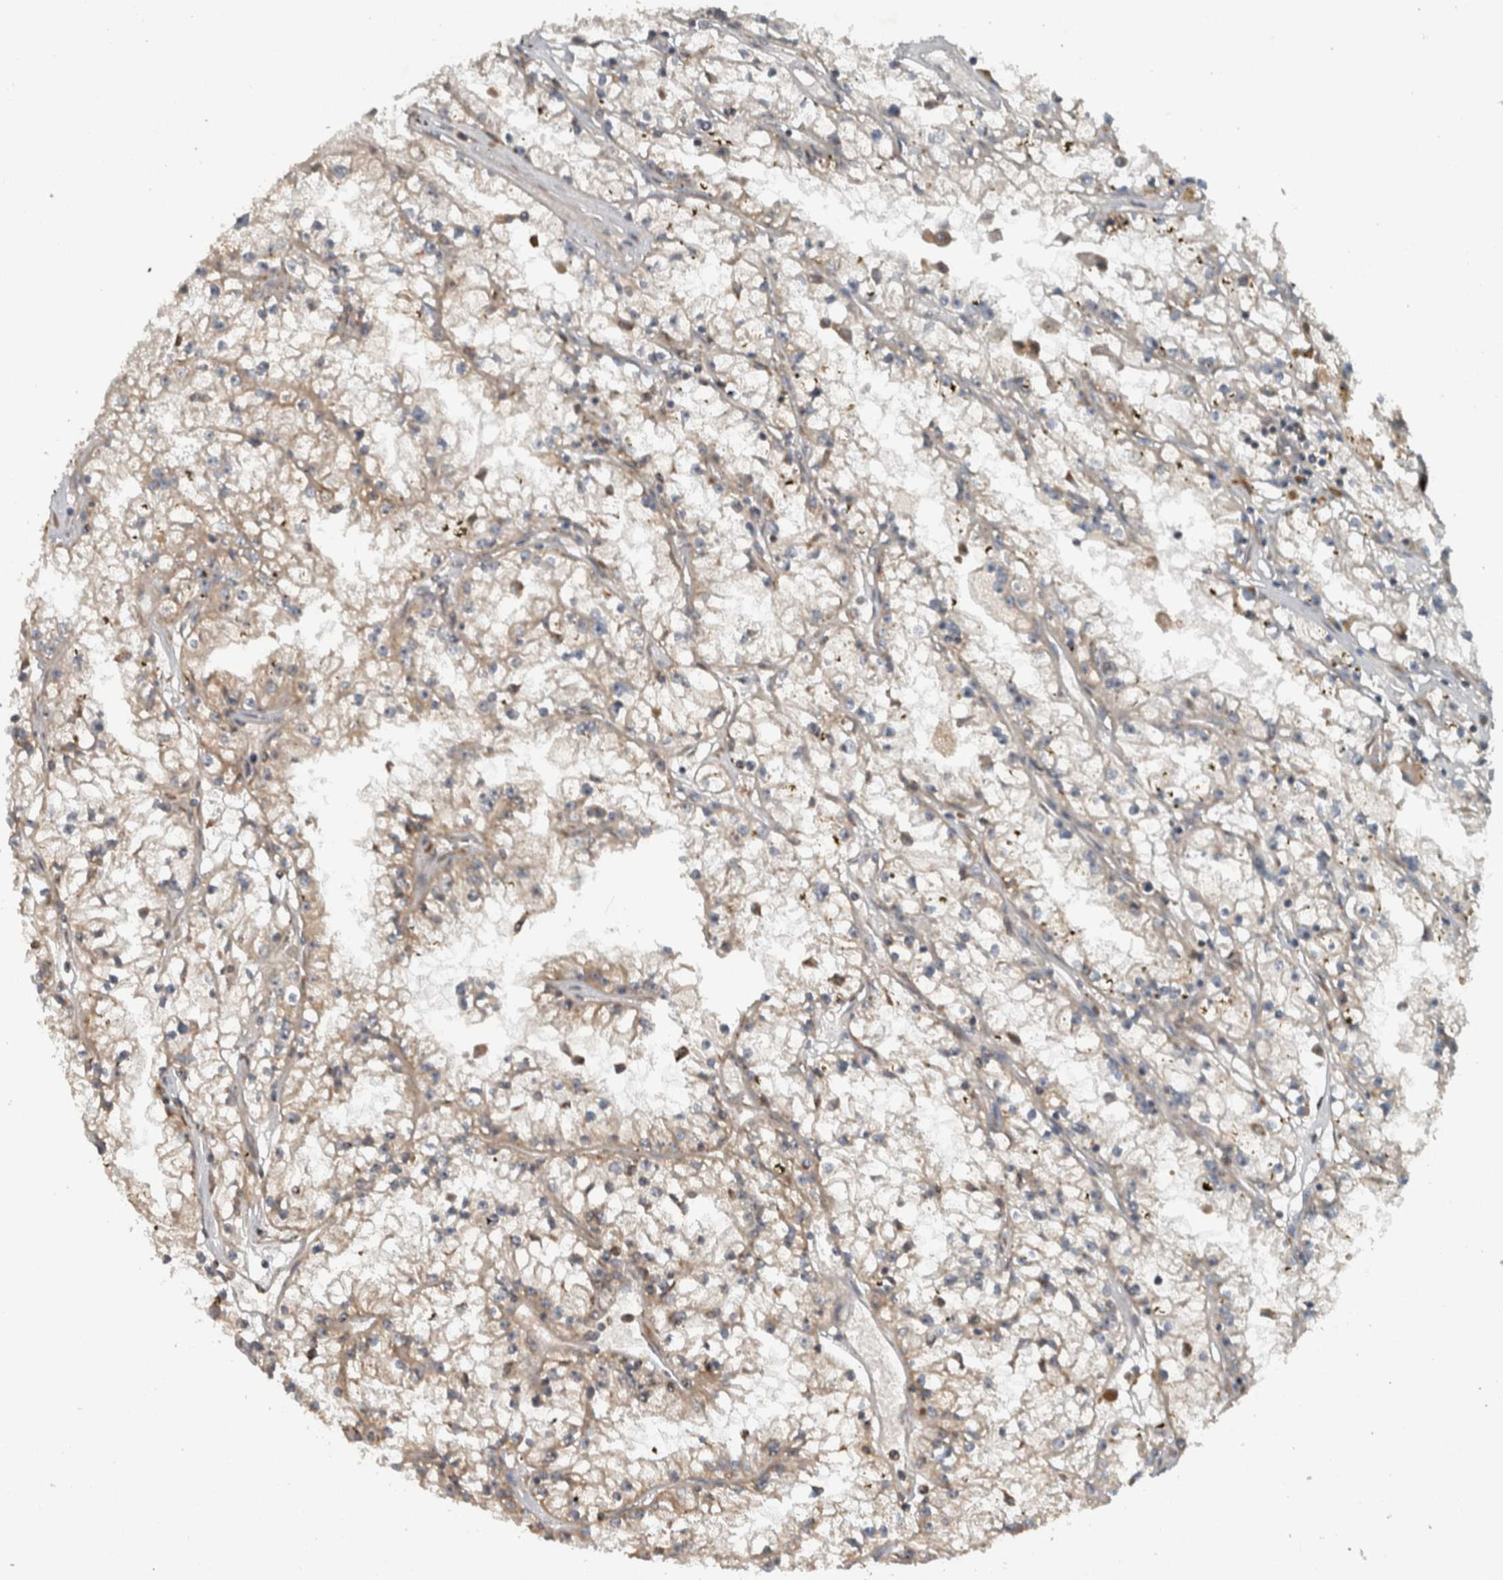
{"staining": {"intensity": "weak", "quantity": "<25%", "location": "cytoplasmic/membranous"}, "tissue": "renal cancer", "cell_type": "Tumor cells", "image_type": "cancer", "snomed": [{"axis": "morphology", "description": "Adenocarcinoma, NOS"}, {"axis": "topography", "description": "Kidney"}], "caption": "Histopathology image shows no significant protein positivity in tumor cells of renal adenocarcinoma. (IHC, brightfield microscopy, high magnification).", "gene": "GPR137B", "patient": {"sex": "male", "age": 56}}